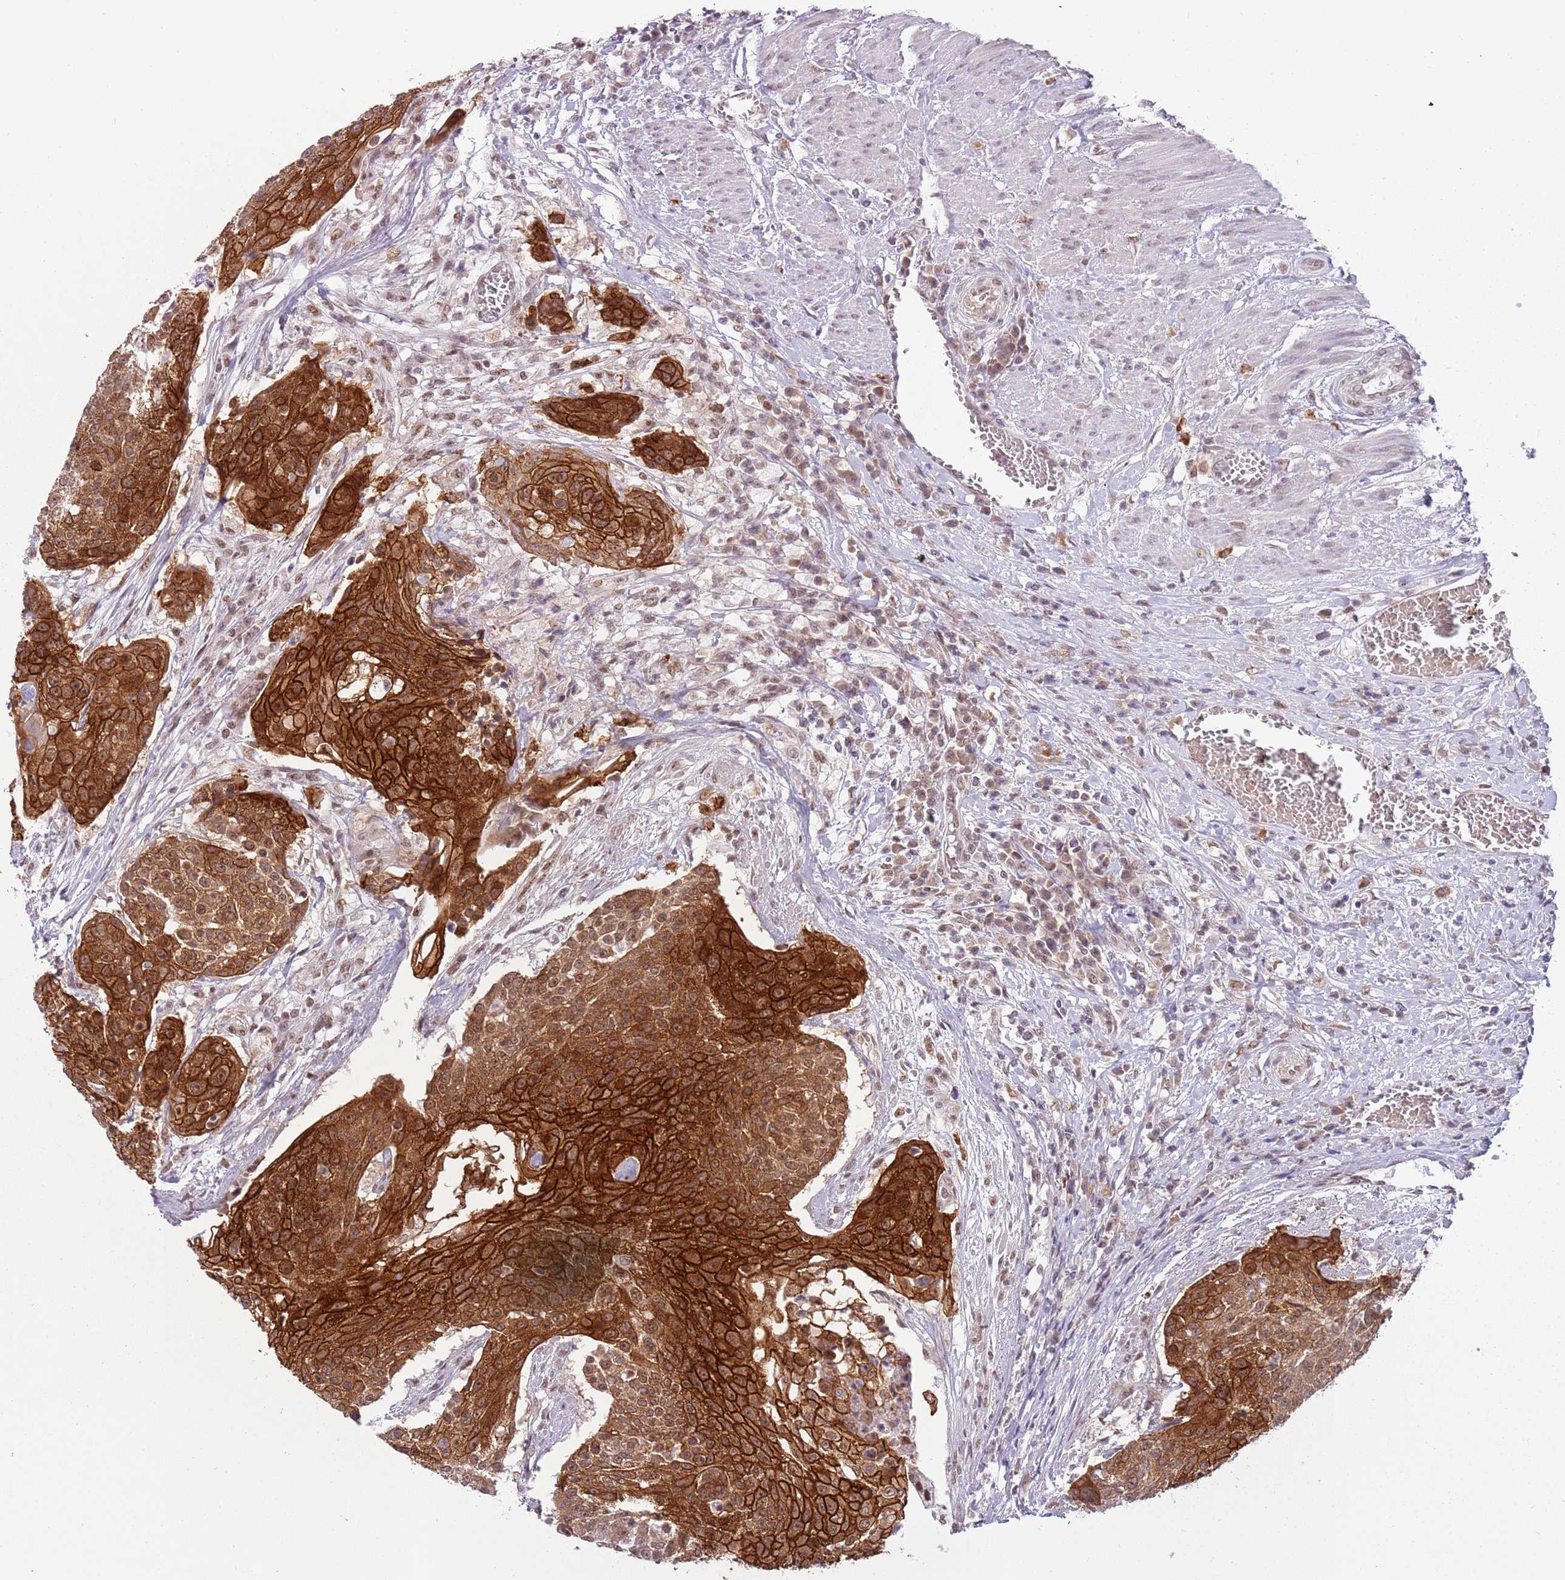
{"staining": {"intensity": "strong", "quantity": ">75%", "location": "cytoplasmic/membranous,nuclear"}, "tissue": "urothelial cancer", "cell_type": "Tumor cells", "image_type": "cancer", "snomed": [{"axis": "morphology", "description": "Urothelial carcinoma, High grade"}, {"axis": "topography", "description": "Urinary bladder"}], "caption": "Strong cytoplasmic/membranous and nuclear staining is identified in about >75% of tumor cells in high-grade urothelial carcinoma.", "gene": "FAM120AOS", "patient": {"sex": "female", "age": 63}}